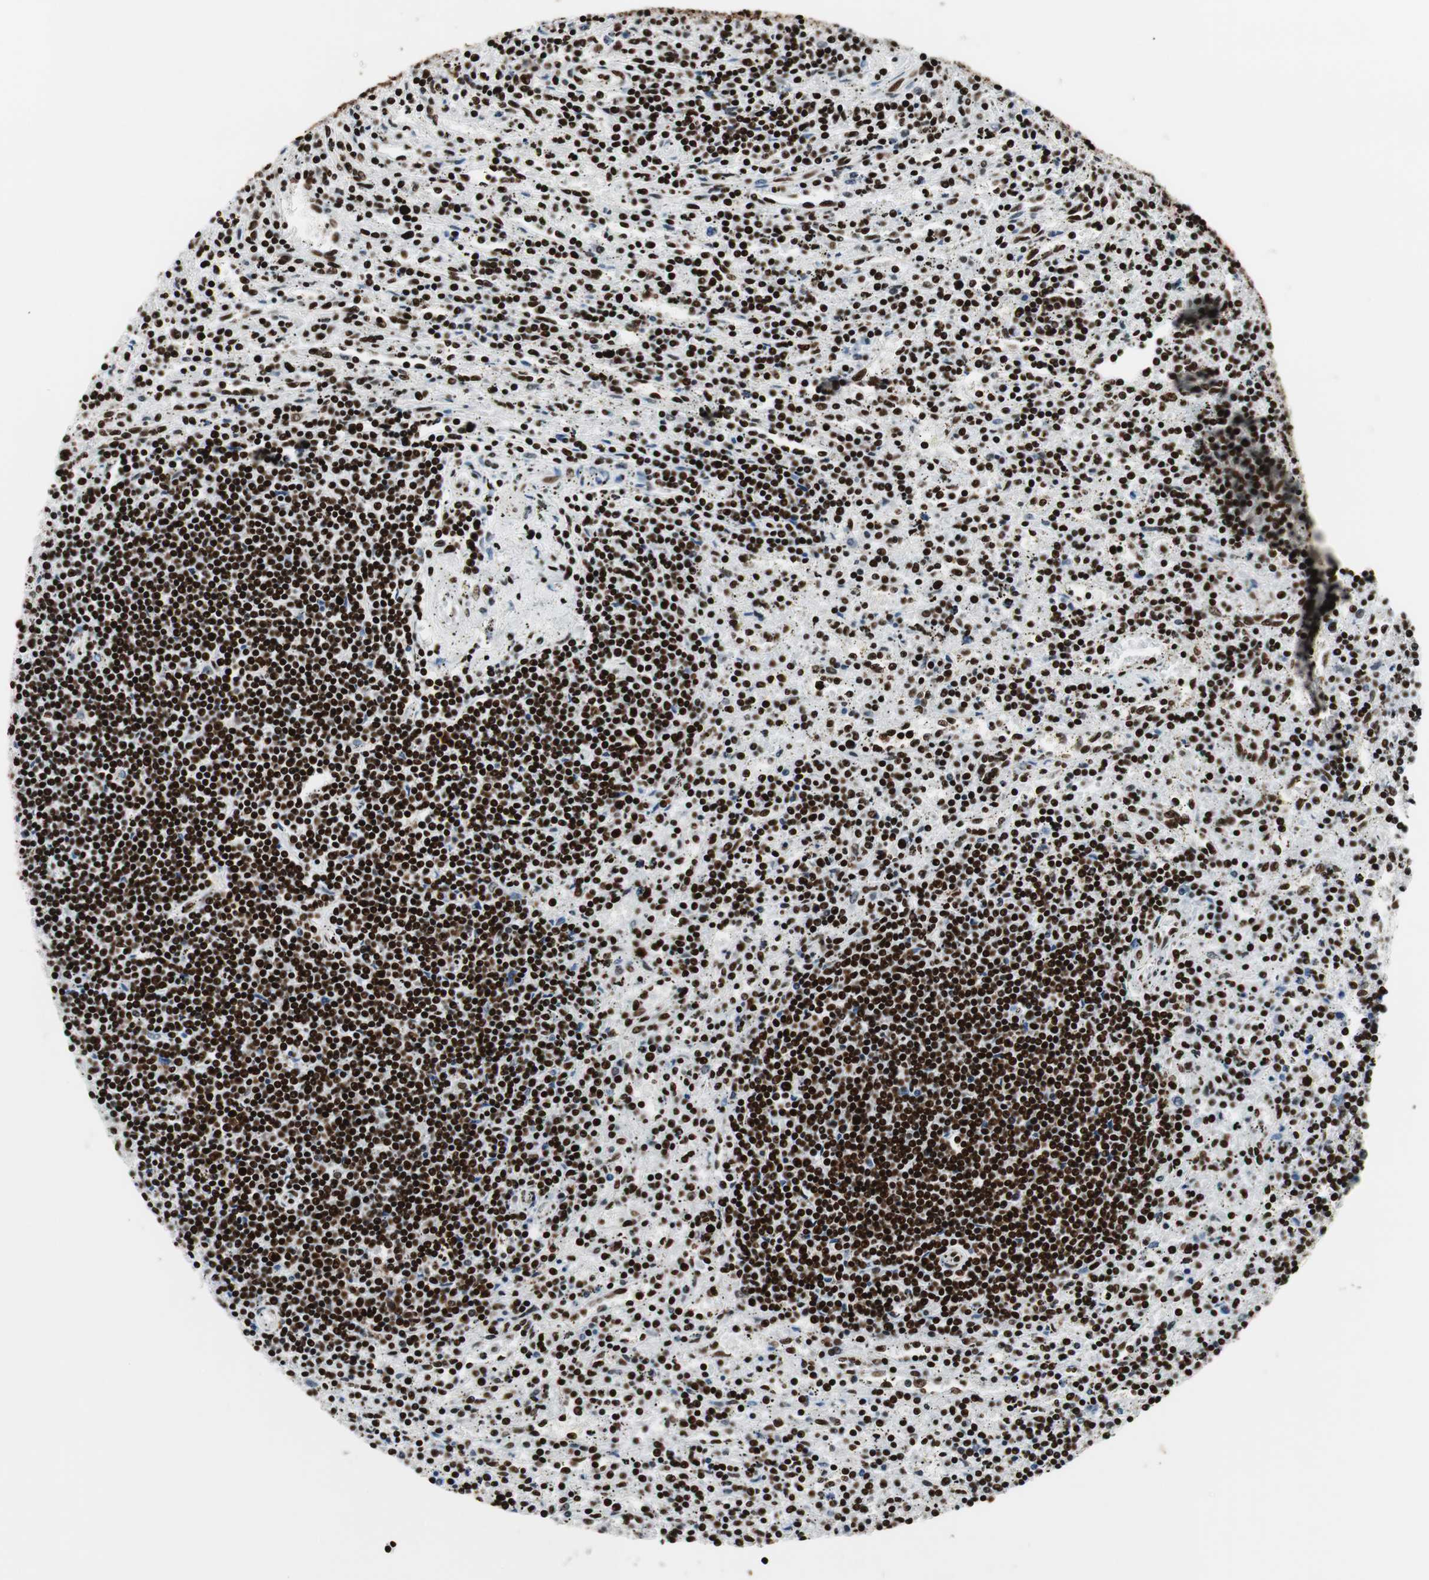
{"staining": {"intensity": "strong", "quantity": ">75%", "location": "nuclear"}, "tissue": "lymphoma", "cell_type": "Tumor cells", "image_type": "cancer", "snomed": [{"axis": "morphology", "description": "Malignant lymphoma, non-Hodgkin's type, Low grade"}, {"axis": "topography", "description": "Spleen"}], "caption": "A micrograph of human malignant lymphoma, non-Hodgkin's type (low-grade) stained for a protein exhibits strong nuclear brown staining in tumor cells.", "gene": "MTA2", "patient": {"sex": "male", "age": 76}}